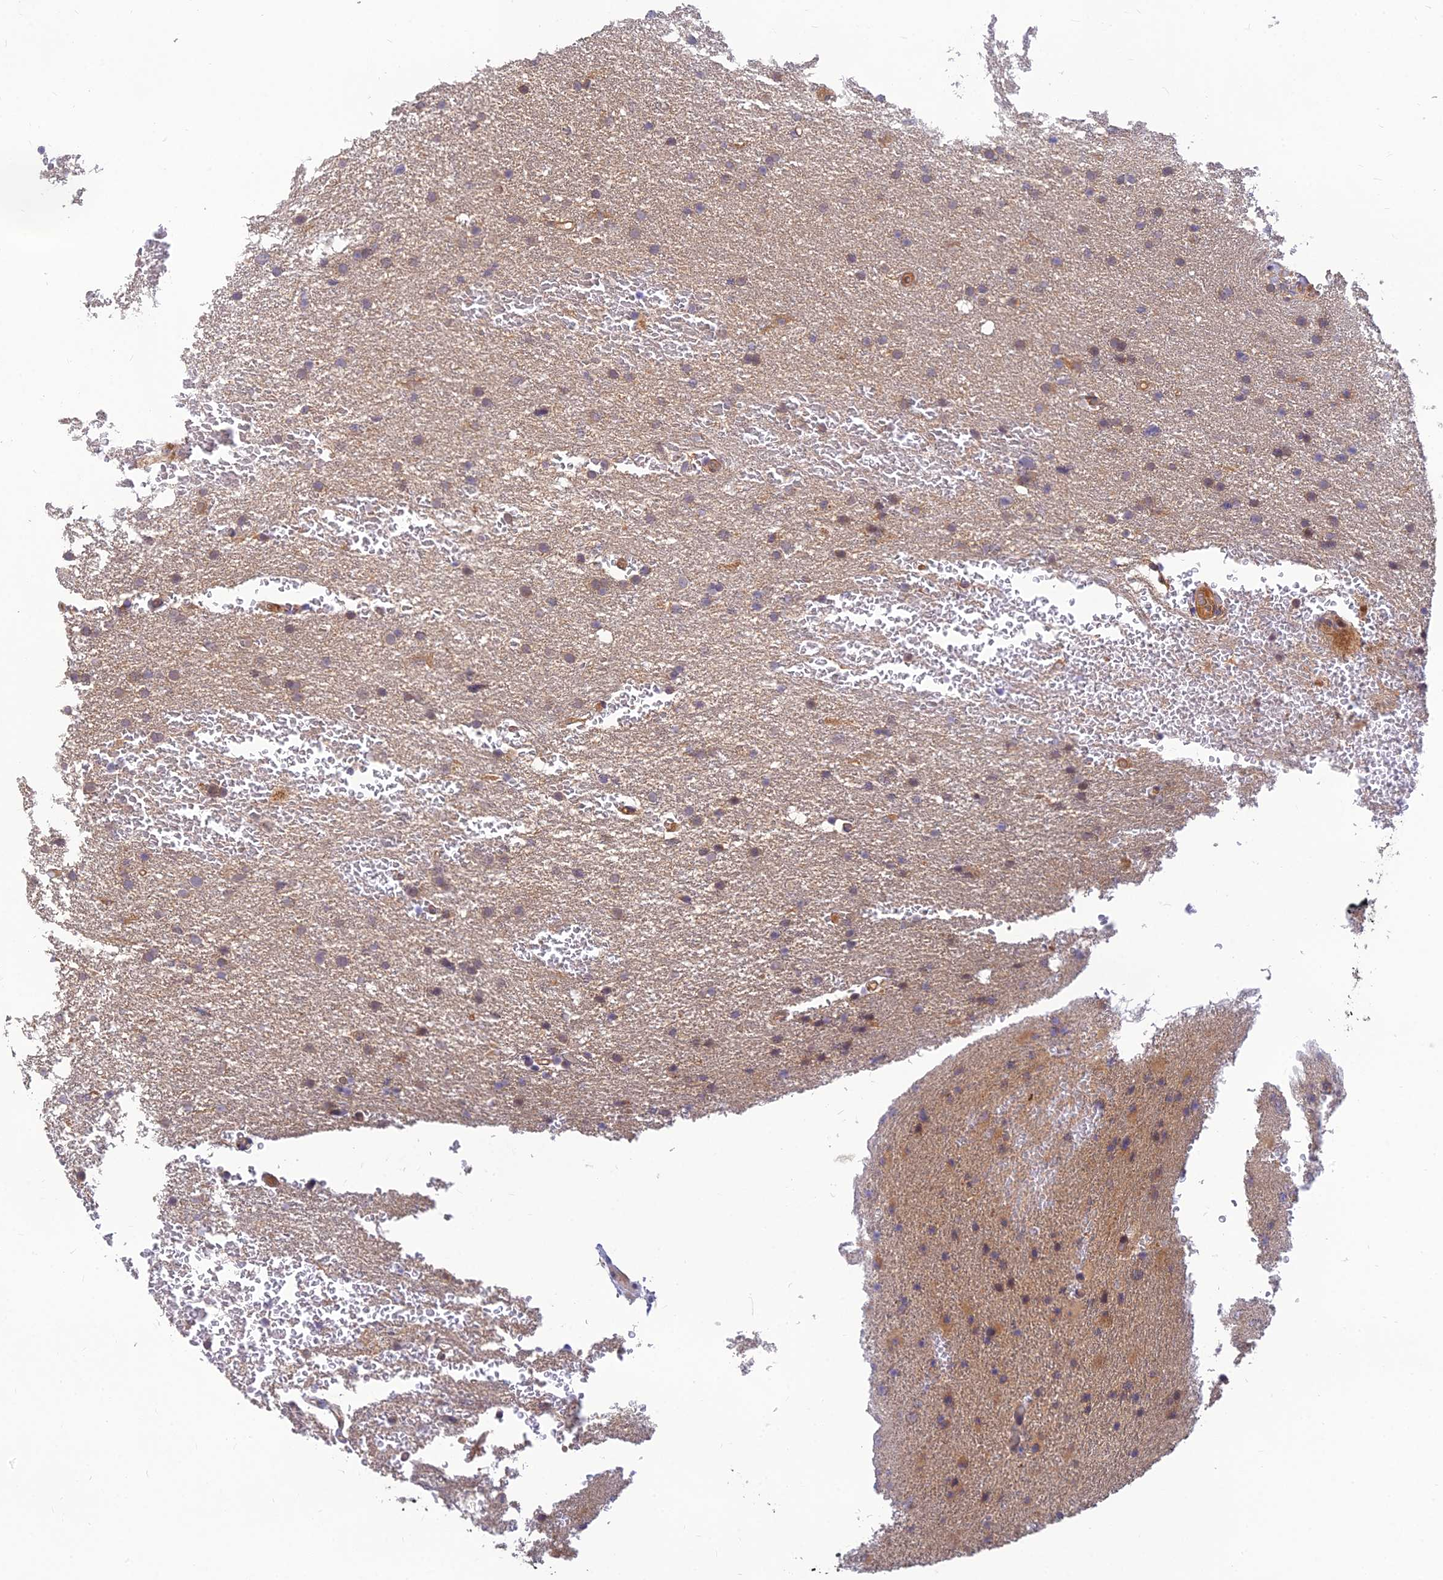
{"staining": {"intensity": "weak", "quantity": "25%-75%", "location": "cytoplasmic/membranous"}, "tissue": "glioma", "cell_type": "Tumor cells", "image_type": "cancer", "snomed": [{"axis": "morphology", "description": "Glioma, malignant, High grade"}, {"axis": "topography", "description": "Cerebral cortex"}], "caption": "Tumor cells show low levels of weak cytoplasmic/membranous staining in about 25%-75% of cells in human malignant high-grade glioma.", "gene": "FAM151B", "patient": {"sex": "female", "age": 36}}